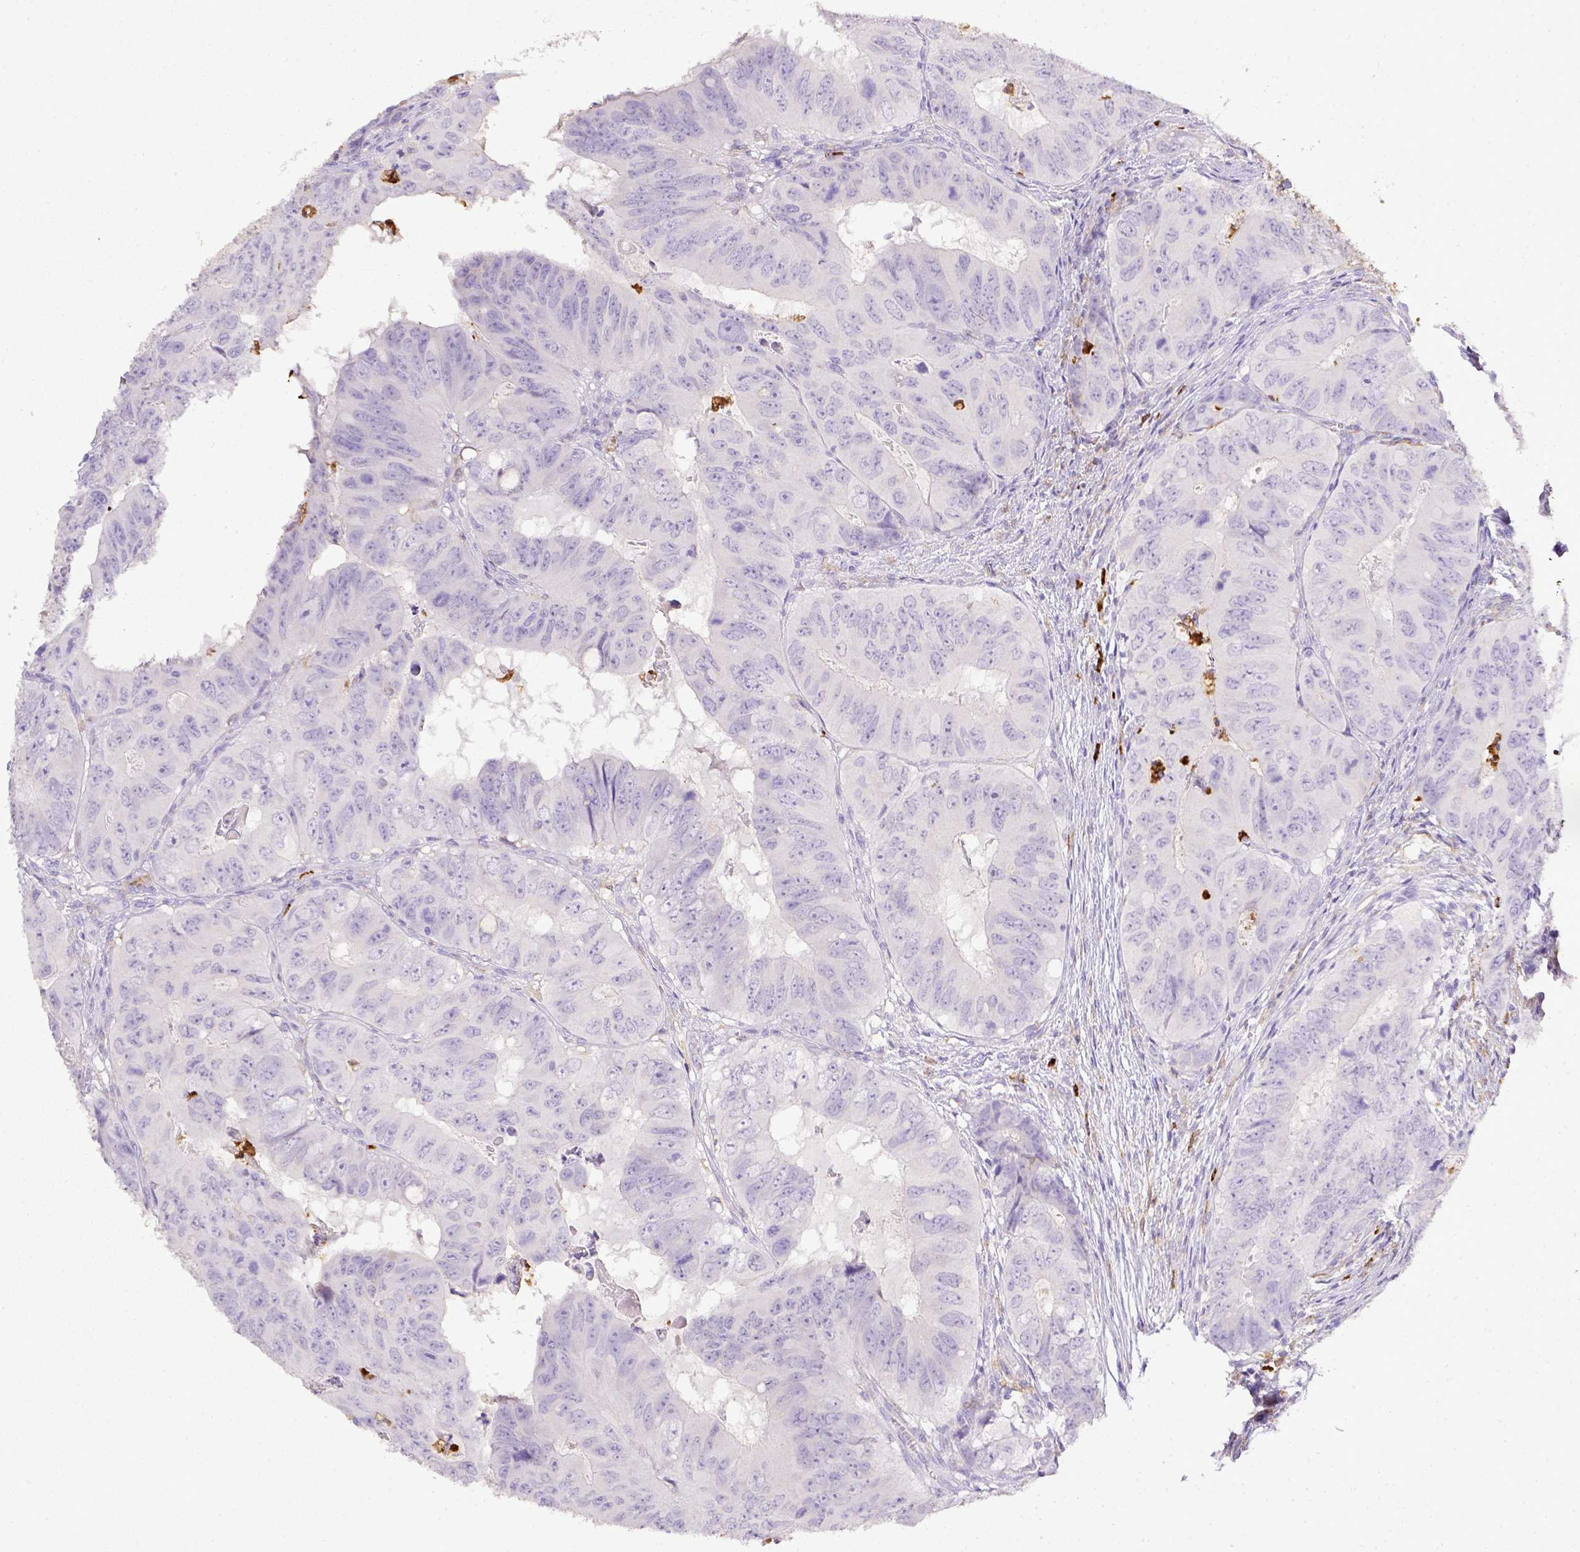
{"staining": {"intensity": "negative", "quantity": "none", "location": "none"}, "tissue": "colorectal cancer", "cell_type": "Tumor cells", "image_type": "cancer", "snomed": [{"axis": "morphology", "description": "Adenocarcinoma, NOS"}, {"axis": "topography", "description": "Colon"}], "caption": "A high-resolution image shows immunohistochemistry staining of colorectal cancer (adenocarcinoma), which demonstrates no significant expression in tumor cells.", "gene": "ITGAM", "patient": {"sex": "male", "age": 79}}